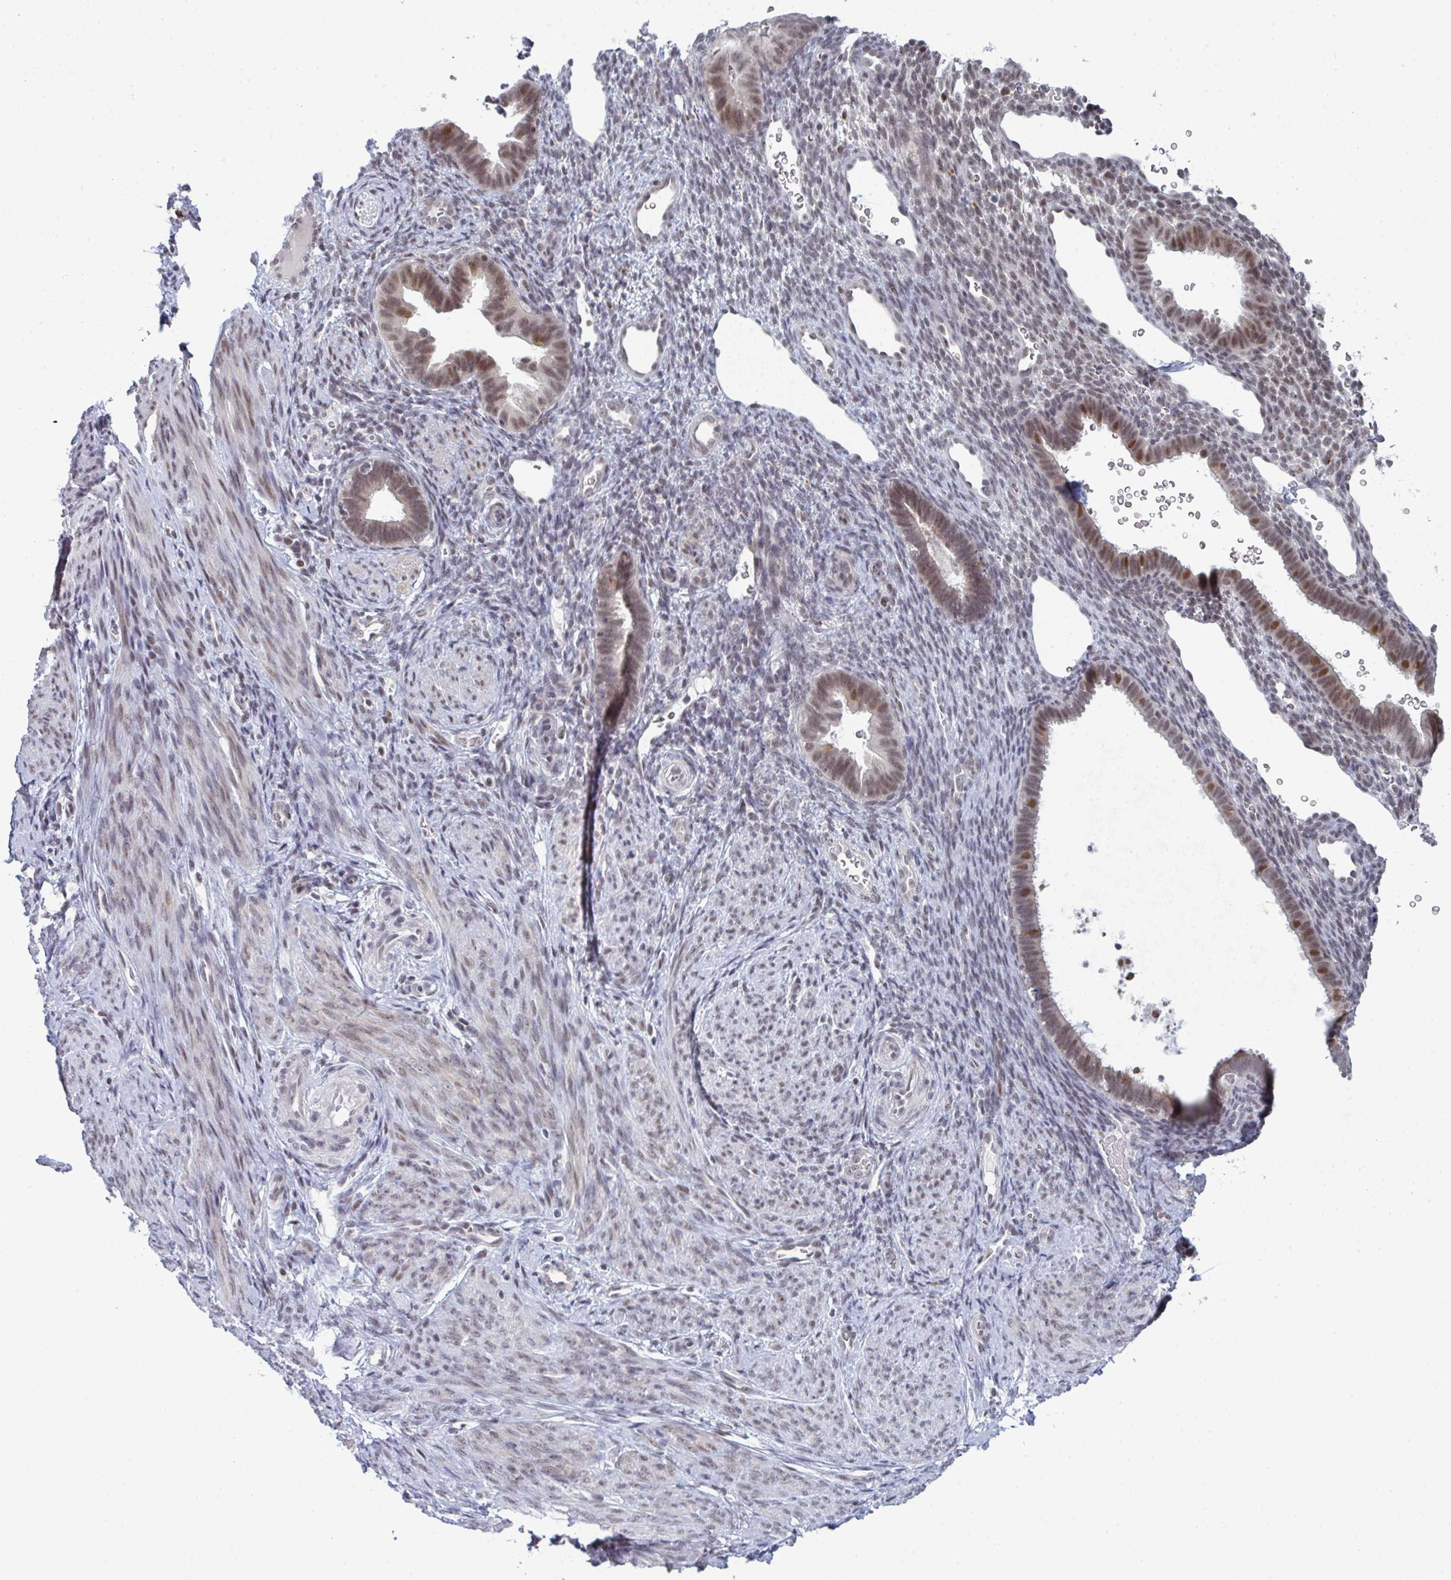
{"staining": {"intensity": "negative", "quantity": "none", "location": "none"}, "tissue": "endometrium", "cell_type": "Cells in endometrial stroma", "image_type": "normal", "snomed": [{"axis": "morphology", "description": "Normal tissue, NOS"}, {"axis": "topography", "description": "Endometrium"}], "caption": "DAB immunohistochemical staining of normal endometrium reveals no significant positivity in cells in endometrial stroma.", "gene": "ATF1", "patient": {"sex": "female", "age": 34}}